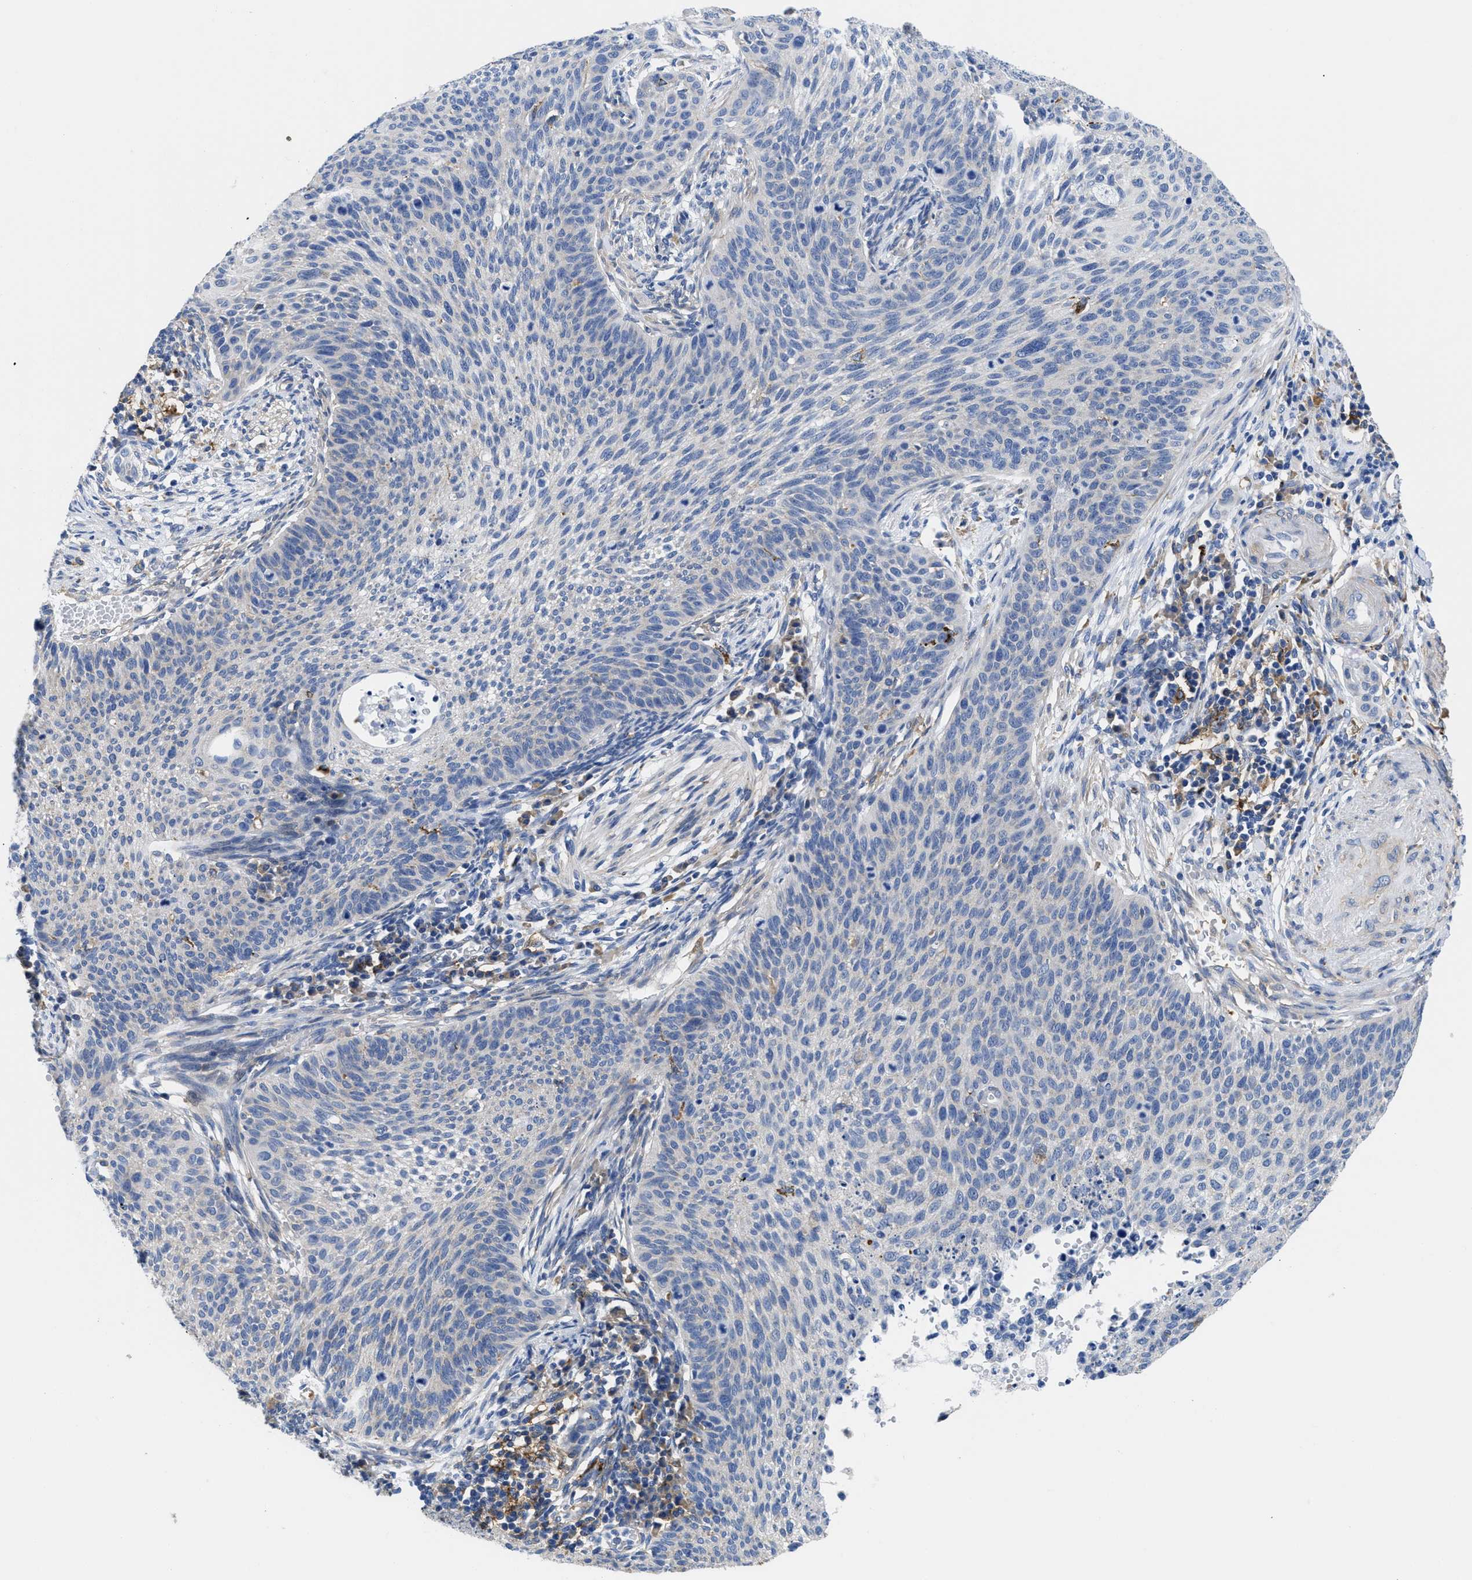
{"staining": {"intensity": "negative", "quantity": "none", "location": "none"}, "tissue": "cervical cancer", "cell_type": "Tumor cells", "image_type": "cancer", "snomed": [{"axis": "morphology", "description": "Squamous cell carcinoma, NOS"}, {"axis": "topography", "description": "Cervix"}], "caption": "This histopathology image is of cervical cancer (squamous cell carcinoma) stained with immunohistochemistry to label a protein in brown with the nuclei are counter-stained blue. There is no staining in tumor cells.", "gene": "HLA-DPA1", "patient": {"sex": "female", "age": 70}}